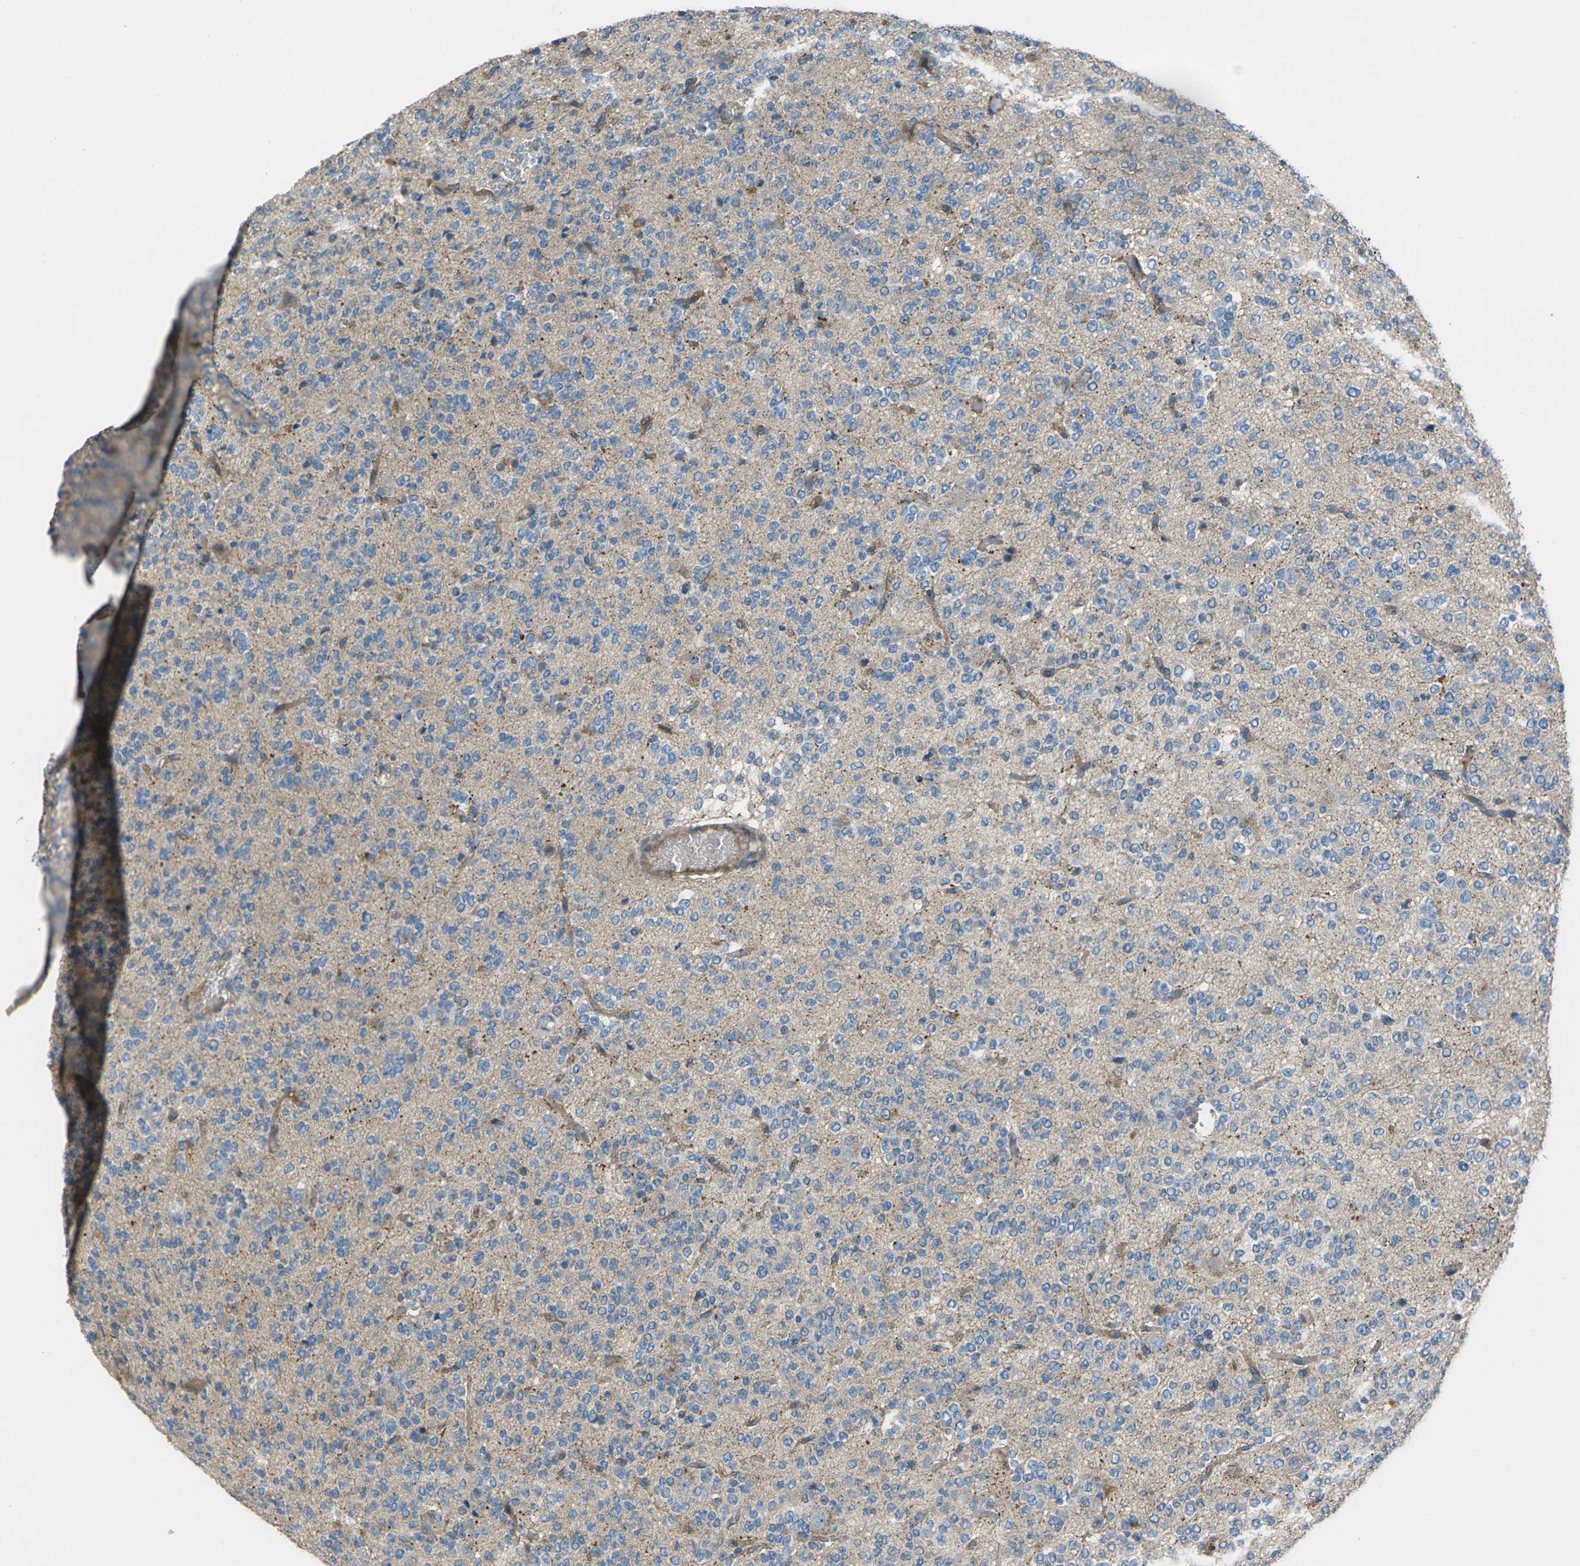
{"staining": {"intensity": "weak", "quantity": ">75%", "location": "cytoplasmic/membranous"}, "tissue": "glioma", "cell_type": "Tumor cells", "image_type": "cancer", "snomed": [{"axis": "morphology", "description": "Glioma, malignant, Low grade"}, {"axis": "topography", "description": "Brain"}], "caption": "An image showing weak cytoplasmic/membranous staining in about >75% of tumor cells in glioma, as visualized by brown immunohistochemical staining.", "gene": "EDNRA", "patient": {"sex": "male", "age": 38}}